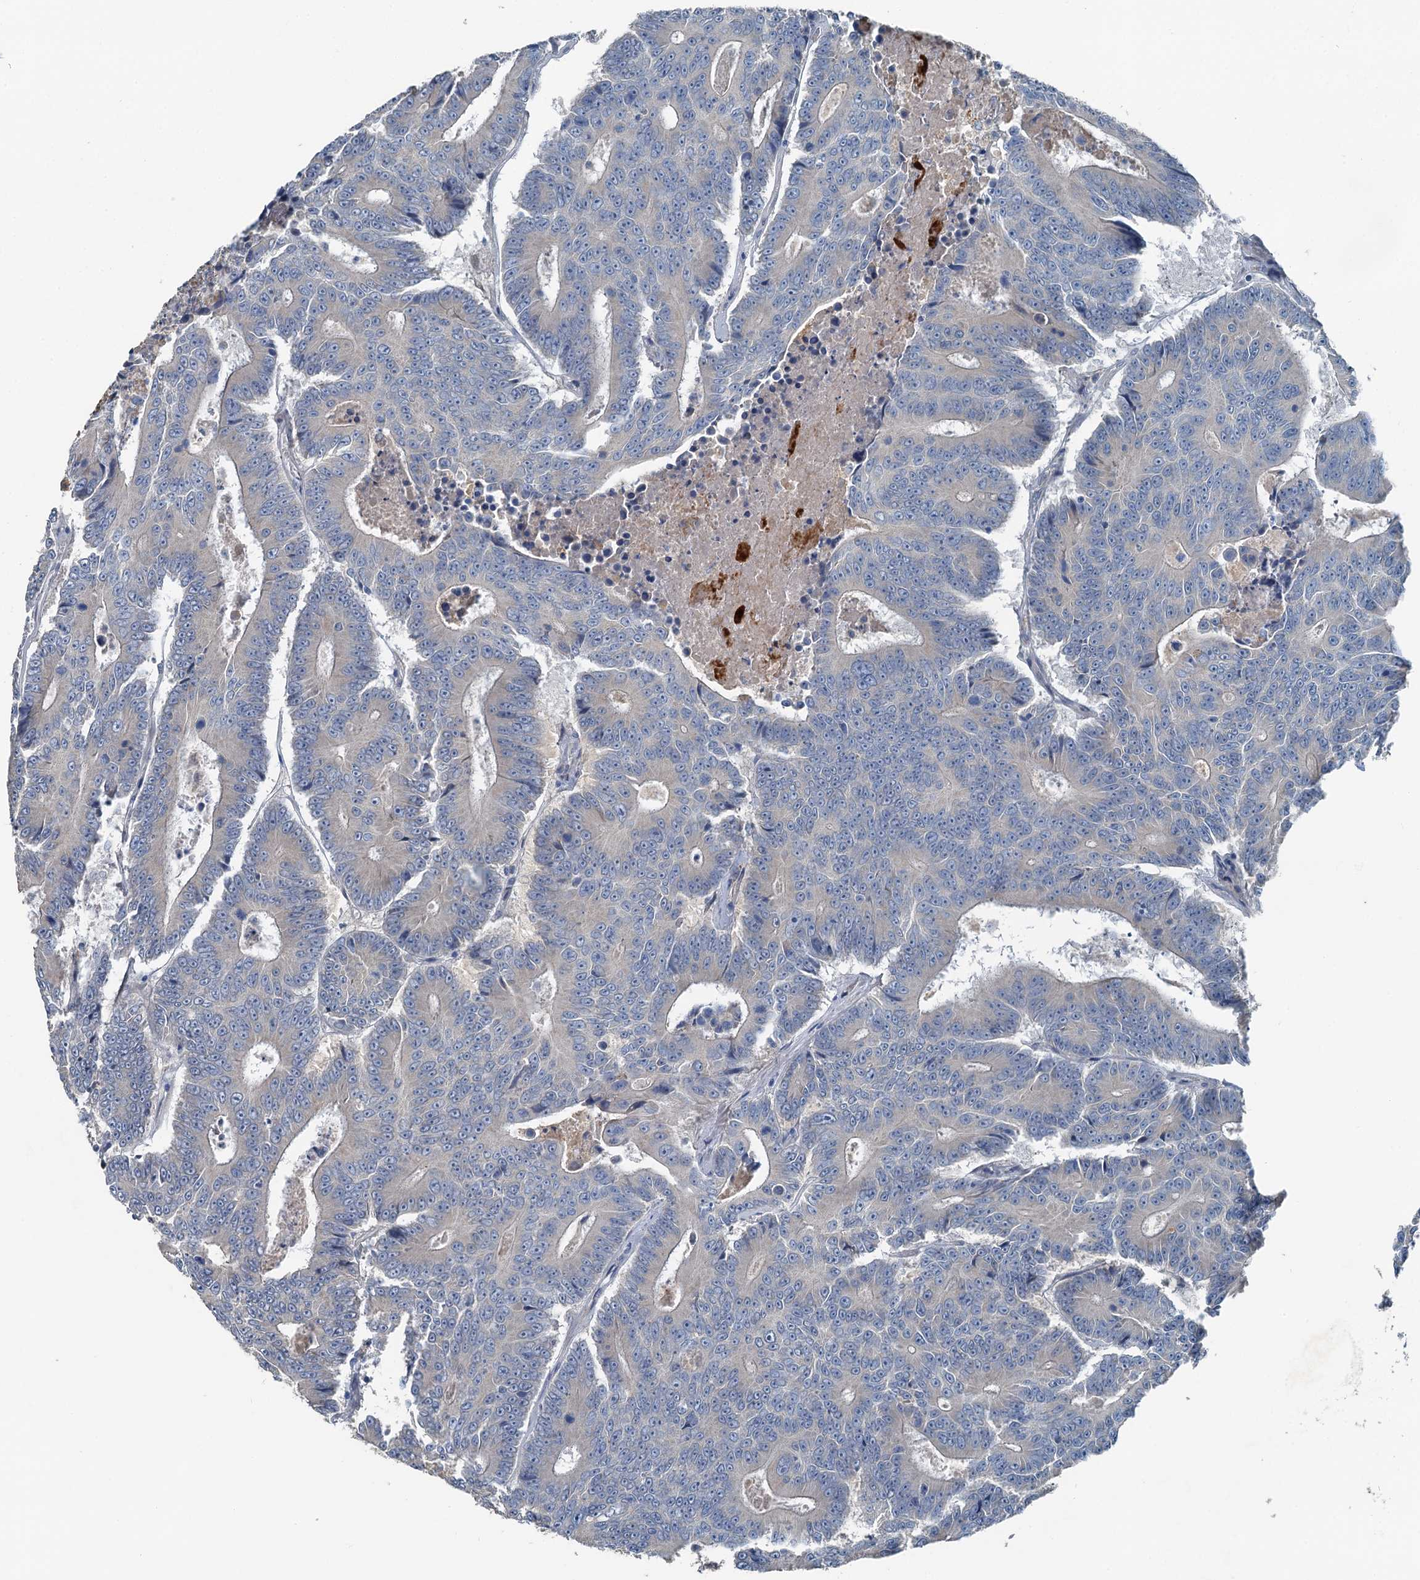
{"staining": {"intensity": "negative", "quantity": "none", "location": "none"}, "tissue": "colorectal cancer", "cell_type": "Tumor cells", "image_type": "cancer", "snomed": [{"axis": "morphology", "description": "Adenocarcinoma, NOS"}, {"axis": "topography", "description": "Colon"}], "caption": "Protein analysis of colorectal cancer demonstrates no significant staining in tumor cells.", "gene": "C6orf120", "patient": {"sex": "male", "age": 83}}